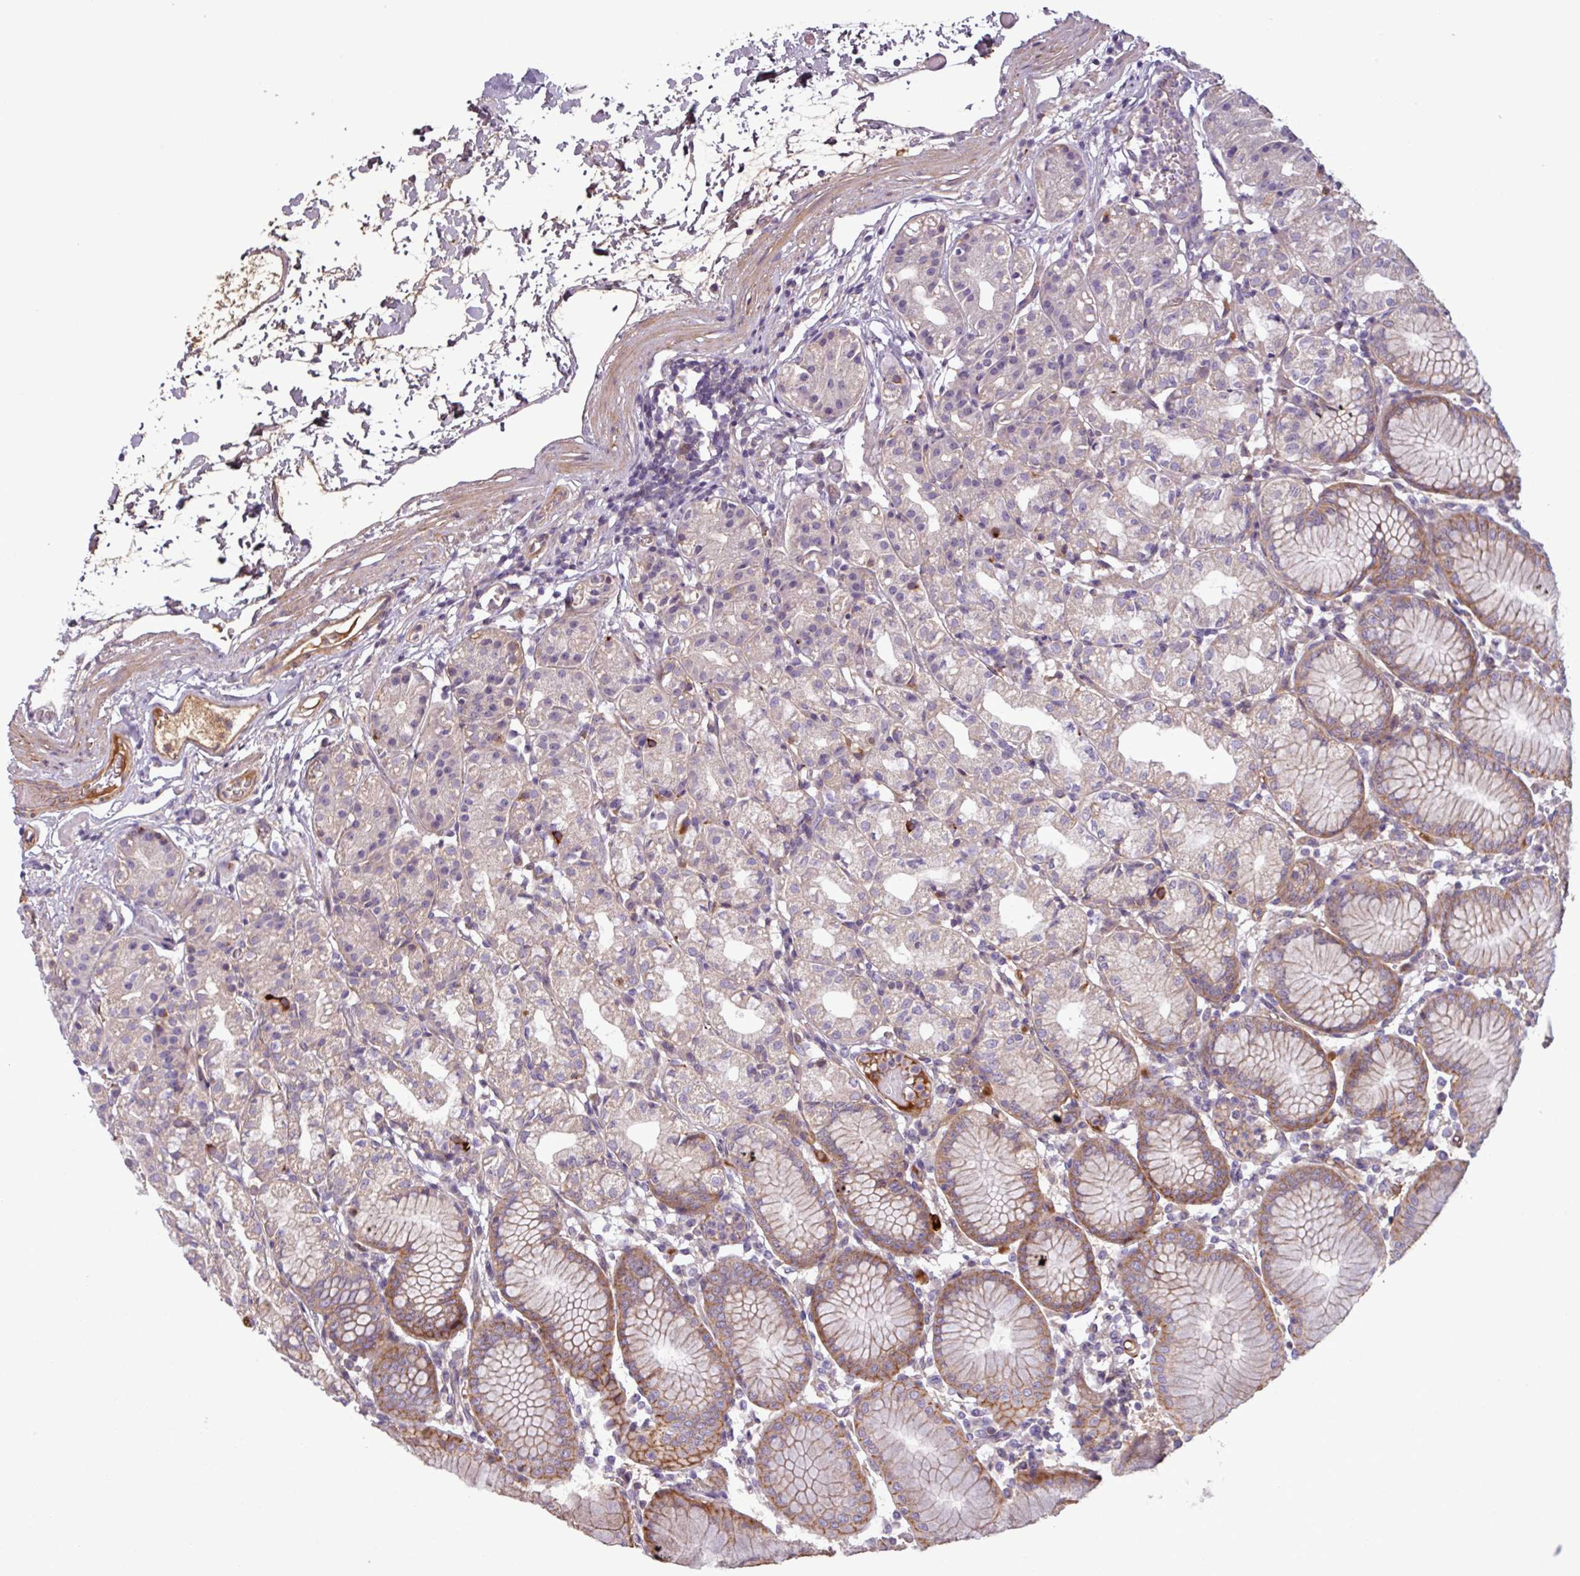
{"staining": {"intensity": "moderate", "quantity": "<25%", "location": "cytoplasmic/membranous"}, "tissue": "stomach", "cell_type": "Glandular cells", "image_type": "normal", "snomed": [{"axis": "morphology", "description": "Normal tissue, NOS"}, {"axis": "topography", "description": "Stomach"}], "caption": "The image exhibits immunohistochemical staining of unremarkable stomach. There is moderate cytoplasmic/membranous positivity is appreciated in approximately <25% of glandular cells. Nuclei are stained in blue.", "gene": "C4A", "patient": {"sex": "female", "age": 57}}